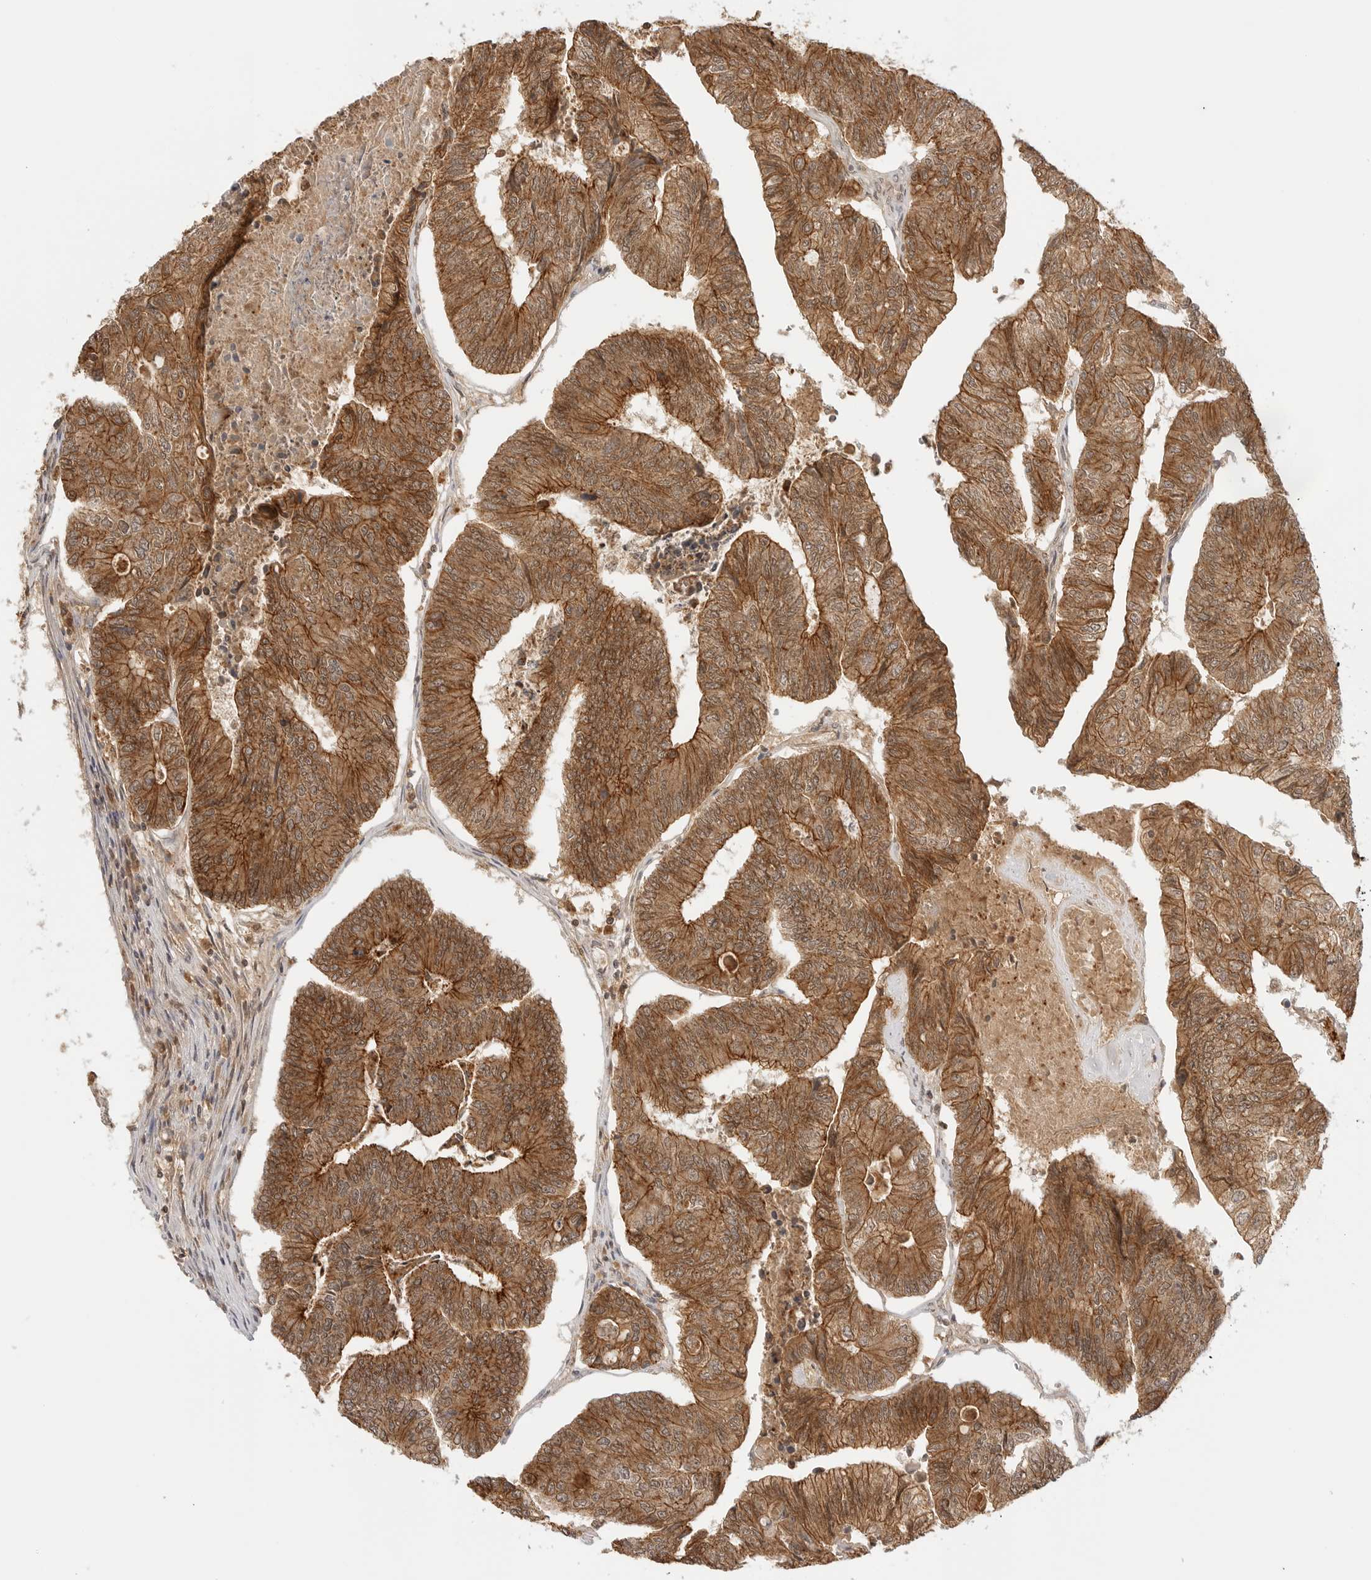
{"staining": {"intensity": "strong", "quantity": ">75%", "location": "cytoplasmic/membranous"}, "tissue": "colorectal cancer", "cell_type": "Tumor cells", "image_type": "cancer", "snomed": [{"axis": "morphology", "description": "Adenocarcinoma, NOS"}, {"axis": "topography", "description": "Colon"}], "caption": "IHC staining of colorectal adenocarcinoma, which demonstrates high levels of strong cytoplasmic/membranous positivity in approximately >75% of tumor cells indicating strong cytoplasmic/membranous protein expression. The staining was performed using DAB (brown) for protein detection and nuclei were counterstained in hematoxylin (blue).", "gene": "EPHA1", "patient": {"sex": "female", "age": 67}}